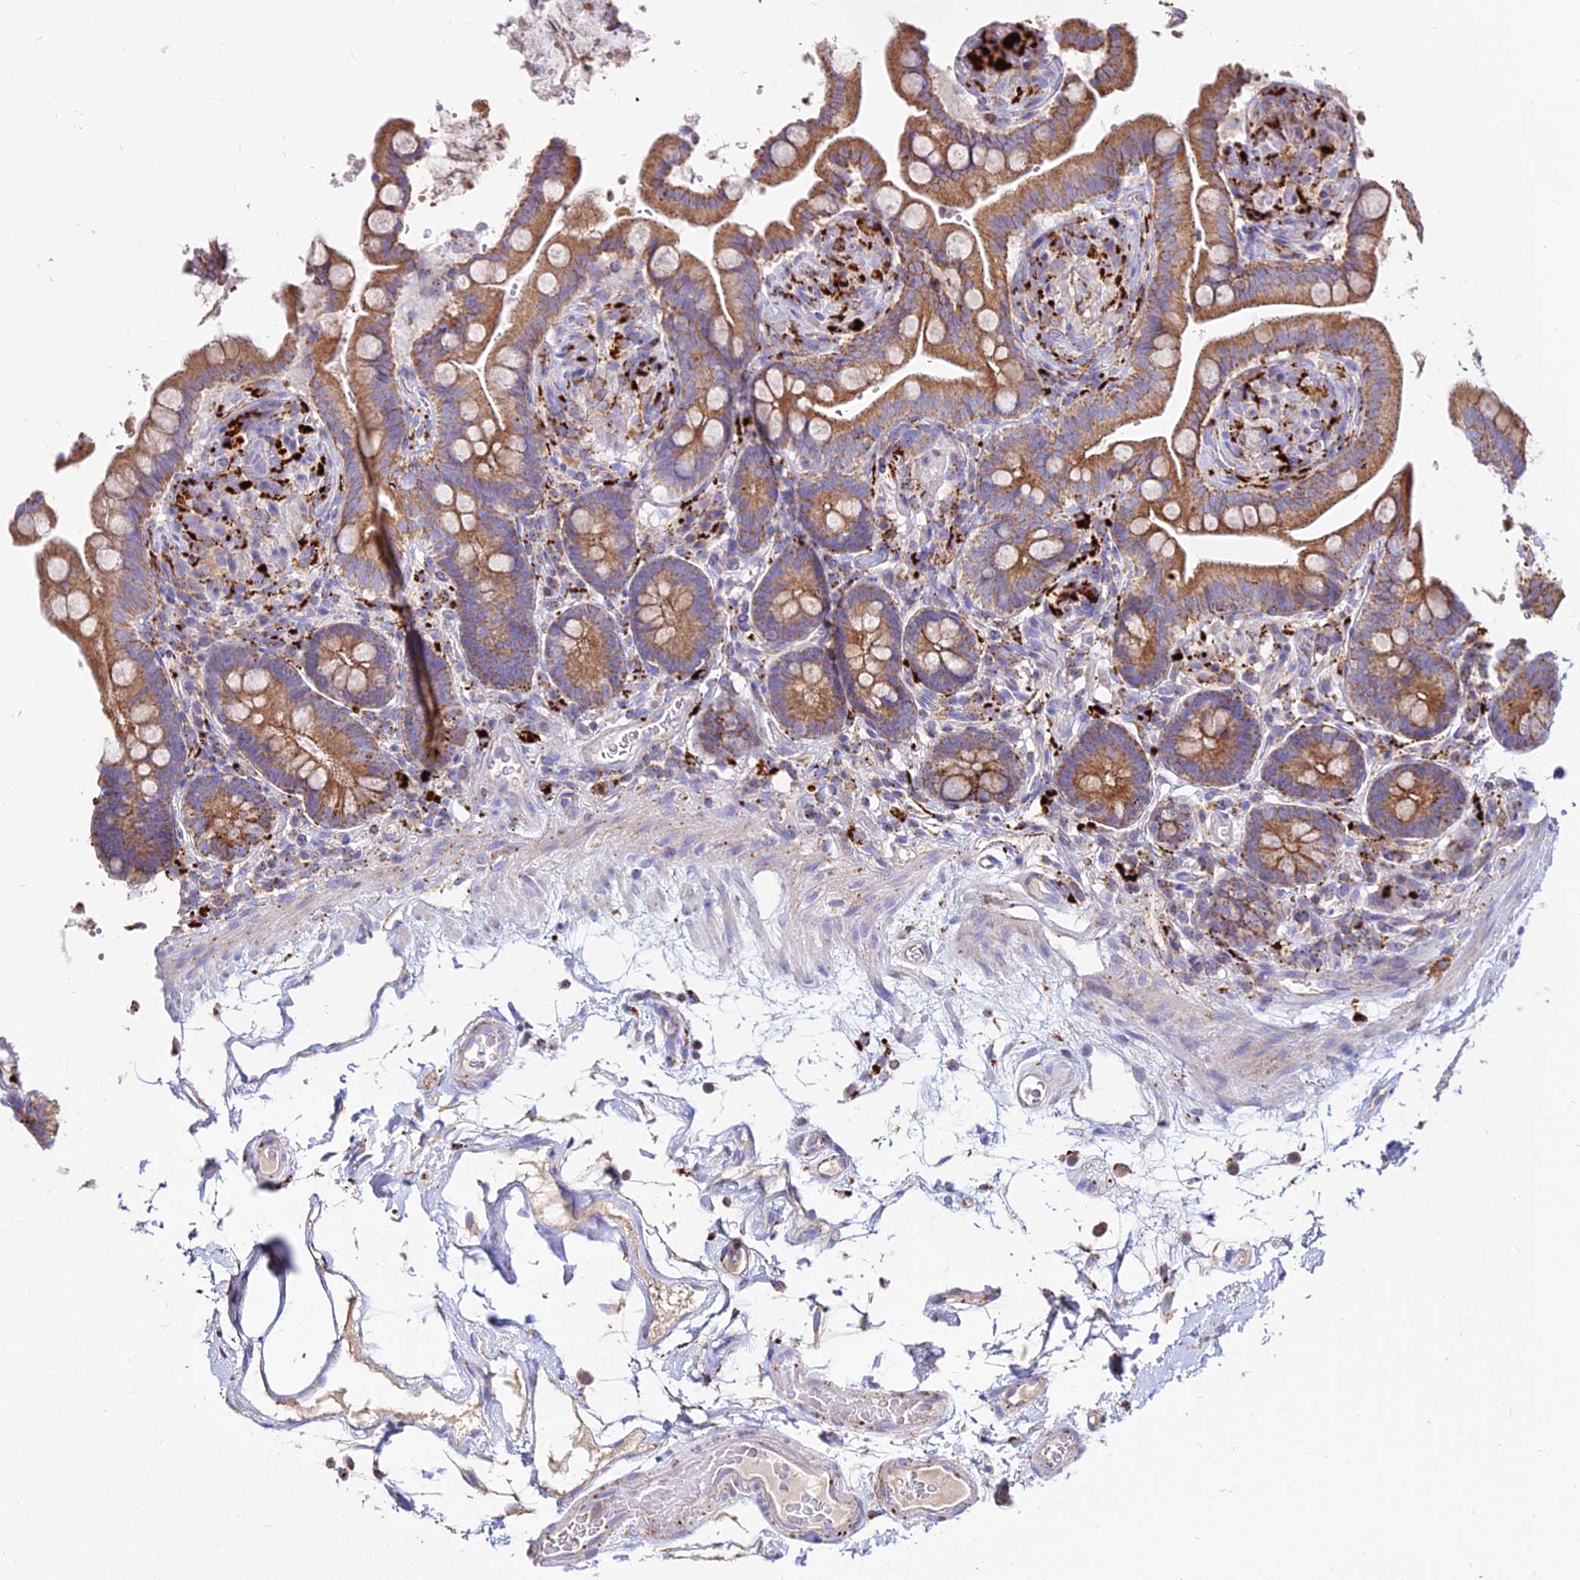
{"staining": {"intensity": "weak", "quantity": "25%-75%", "location": "cytoplasmic/membranous"}, "tissue": "colon", "cell_type": "Endothelial cells", "image_type": "normal", "snomed": [{"axis": "morphology", "description": "Normal tissue, NOS"}, {"axis": "topography", "description": "Smooth muscle"}, {"axis": "topography", "description": "Colon"}], "caption": "An image showing weak cytoplasmic/membranous expression in about 25%-75% of endothelial cells in unremarkable colon, as visualized by brown immunohistochemical staining.", "gene": "PNLIPRP3", "patient": {"sex": "male", "age": 73}}